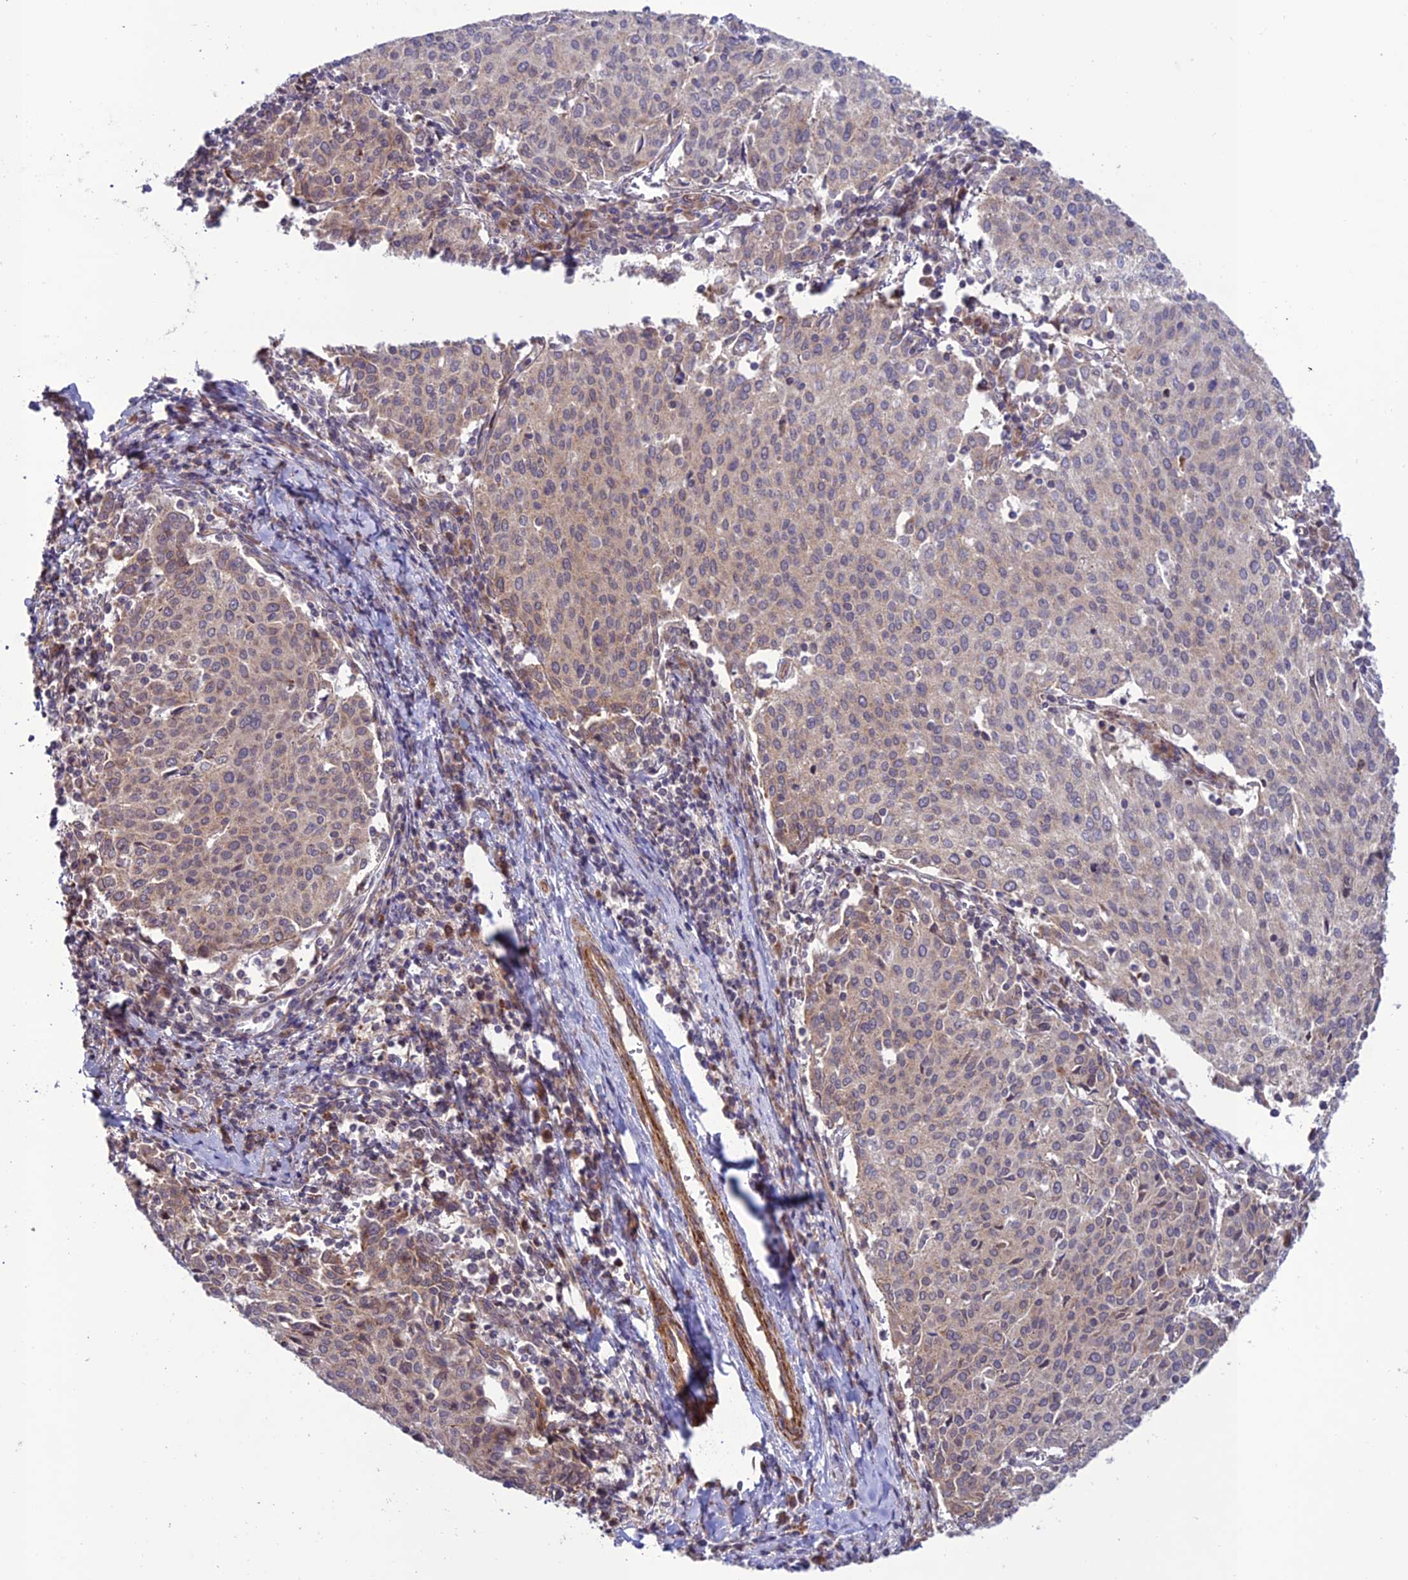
{"staining": {"intensity": "weak", "quantity": "<25%", "location": "cytoplasmic/membranous"}, "tissue": "cervical cancer", "cell_type": "Tumor cells", "image_type": "cancer", "snomed": [{"axis": "morphology", "description": "Squamous cell carcinoma, NOS"}, {"axis": "topography", "description": "Cervix"}], "caption": "Immunohistochemistry of human squamous cell carcinoma (cervical) displays no staining in tumor cells.", "gene": "TNIP3", "patient": {"sex": "female", "age": 46}}